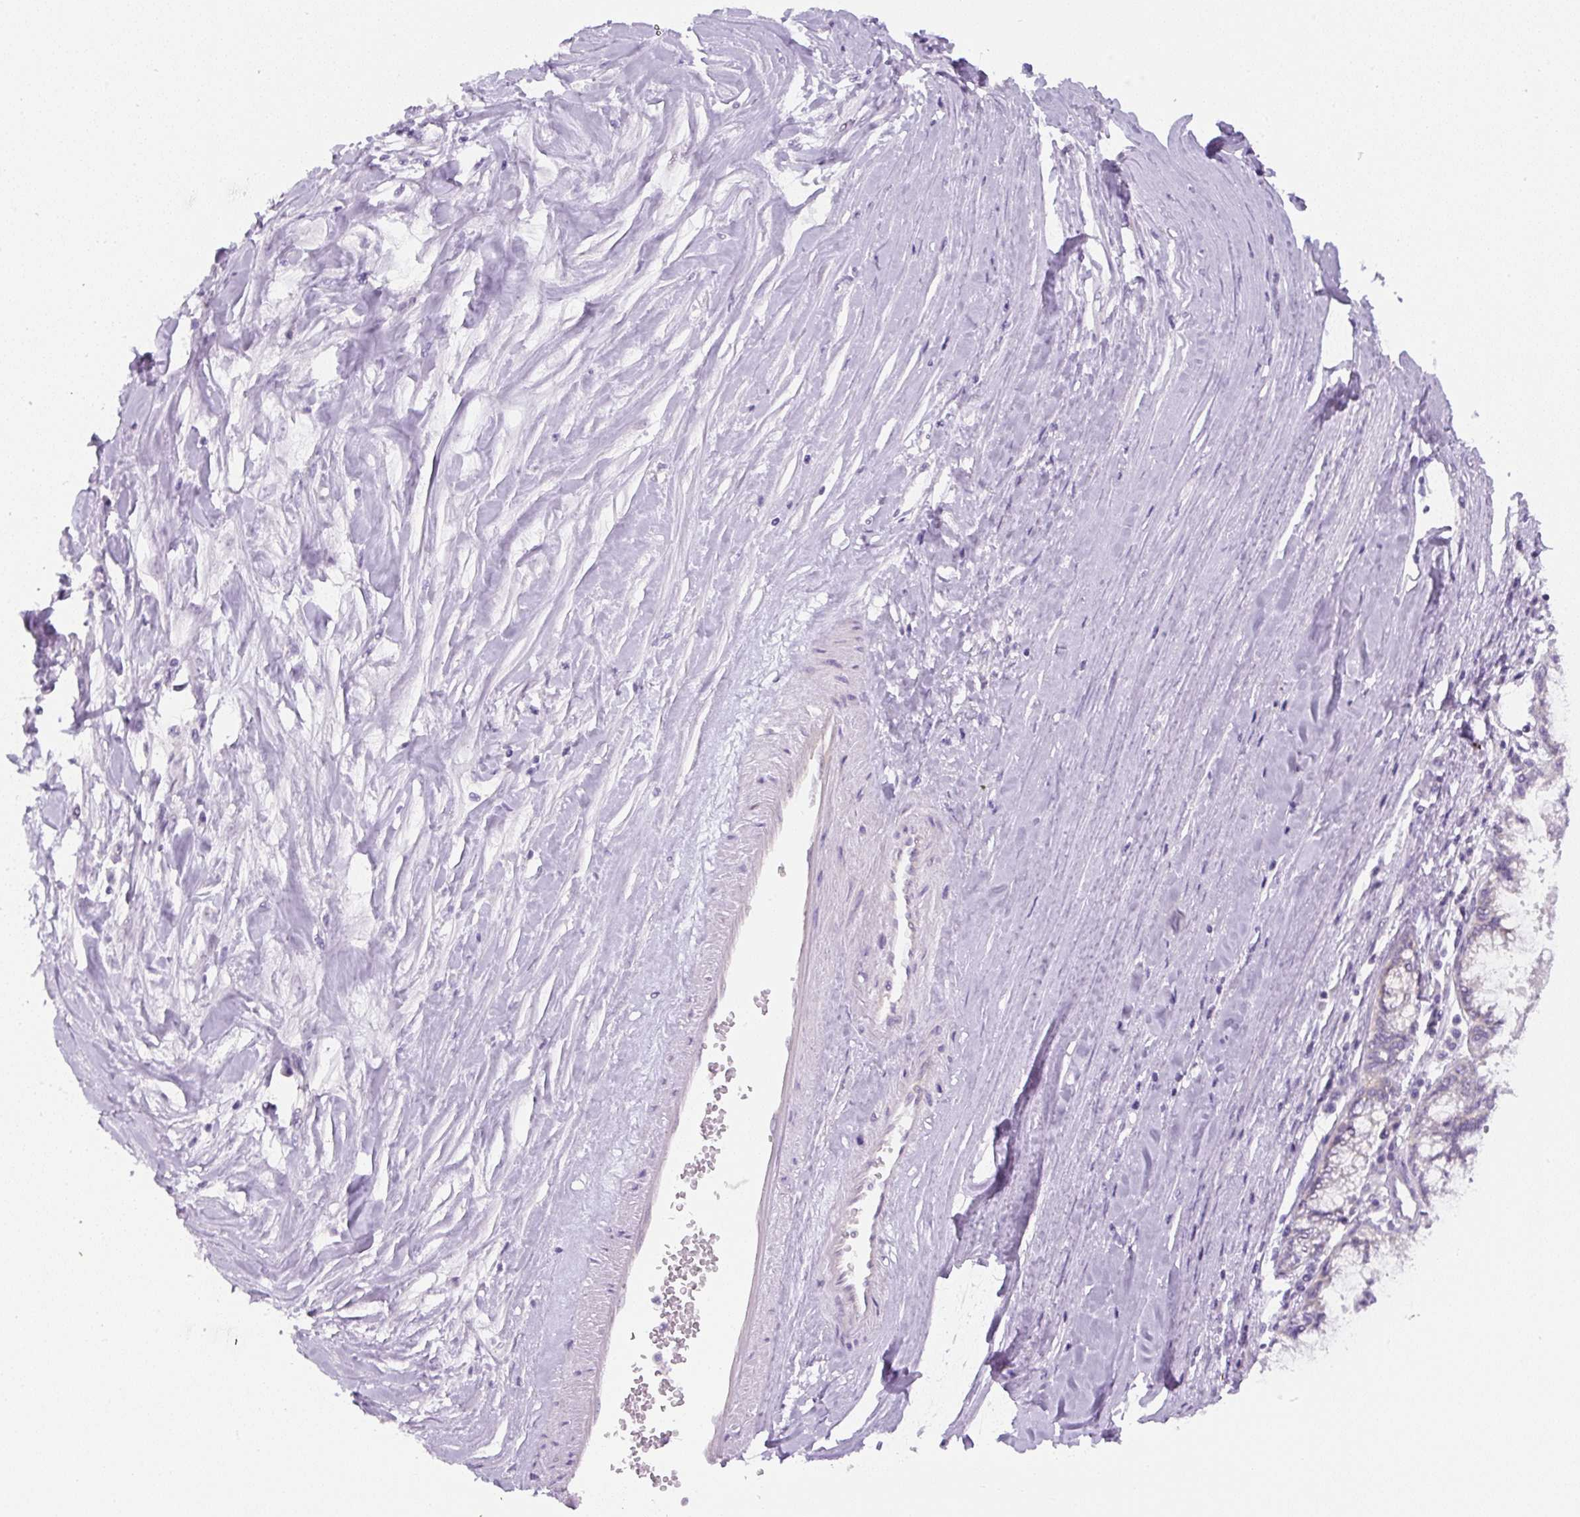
{"staining": {"intensity": "negative", "quantity": "none", "location": "none"}, "tissue": "pancreatic cancer", "cell_type": "Tumor cells", "image_type": "cancer", "snomed": [{"axis": "morphology", "description": "Adenocarcinoma, NOS"}, {"axis": "topography", "description": "Pancreas"}], "caption": "IHC micrograph of neoplastic tissue: pancreatic cancer stained with DAB exhibits no significant protein expression in tumor cells.", "gene": "ADAMTS19", "patient": {"sex": "male", "age": 73}}